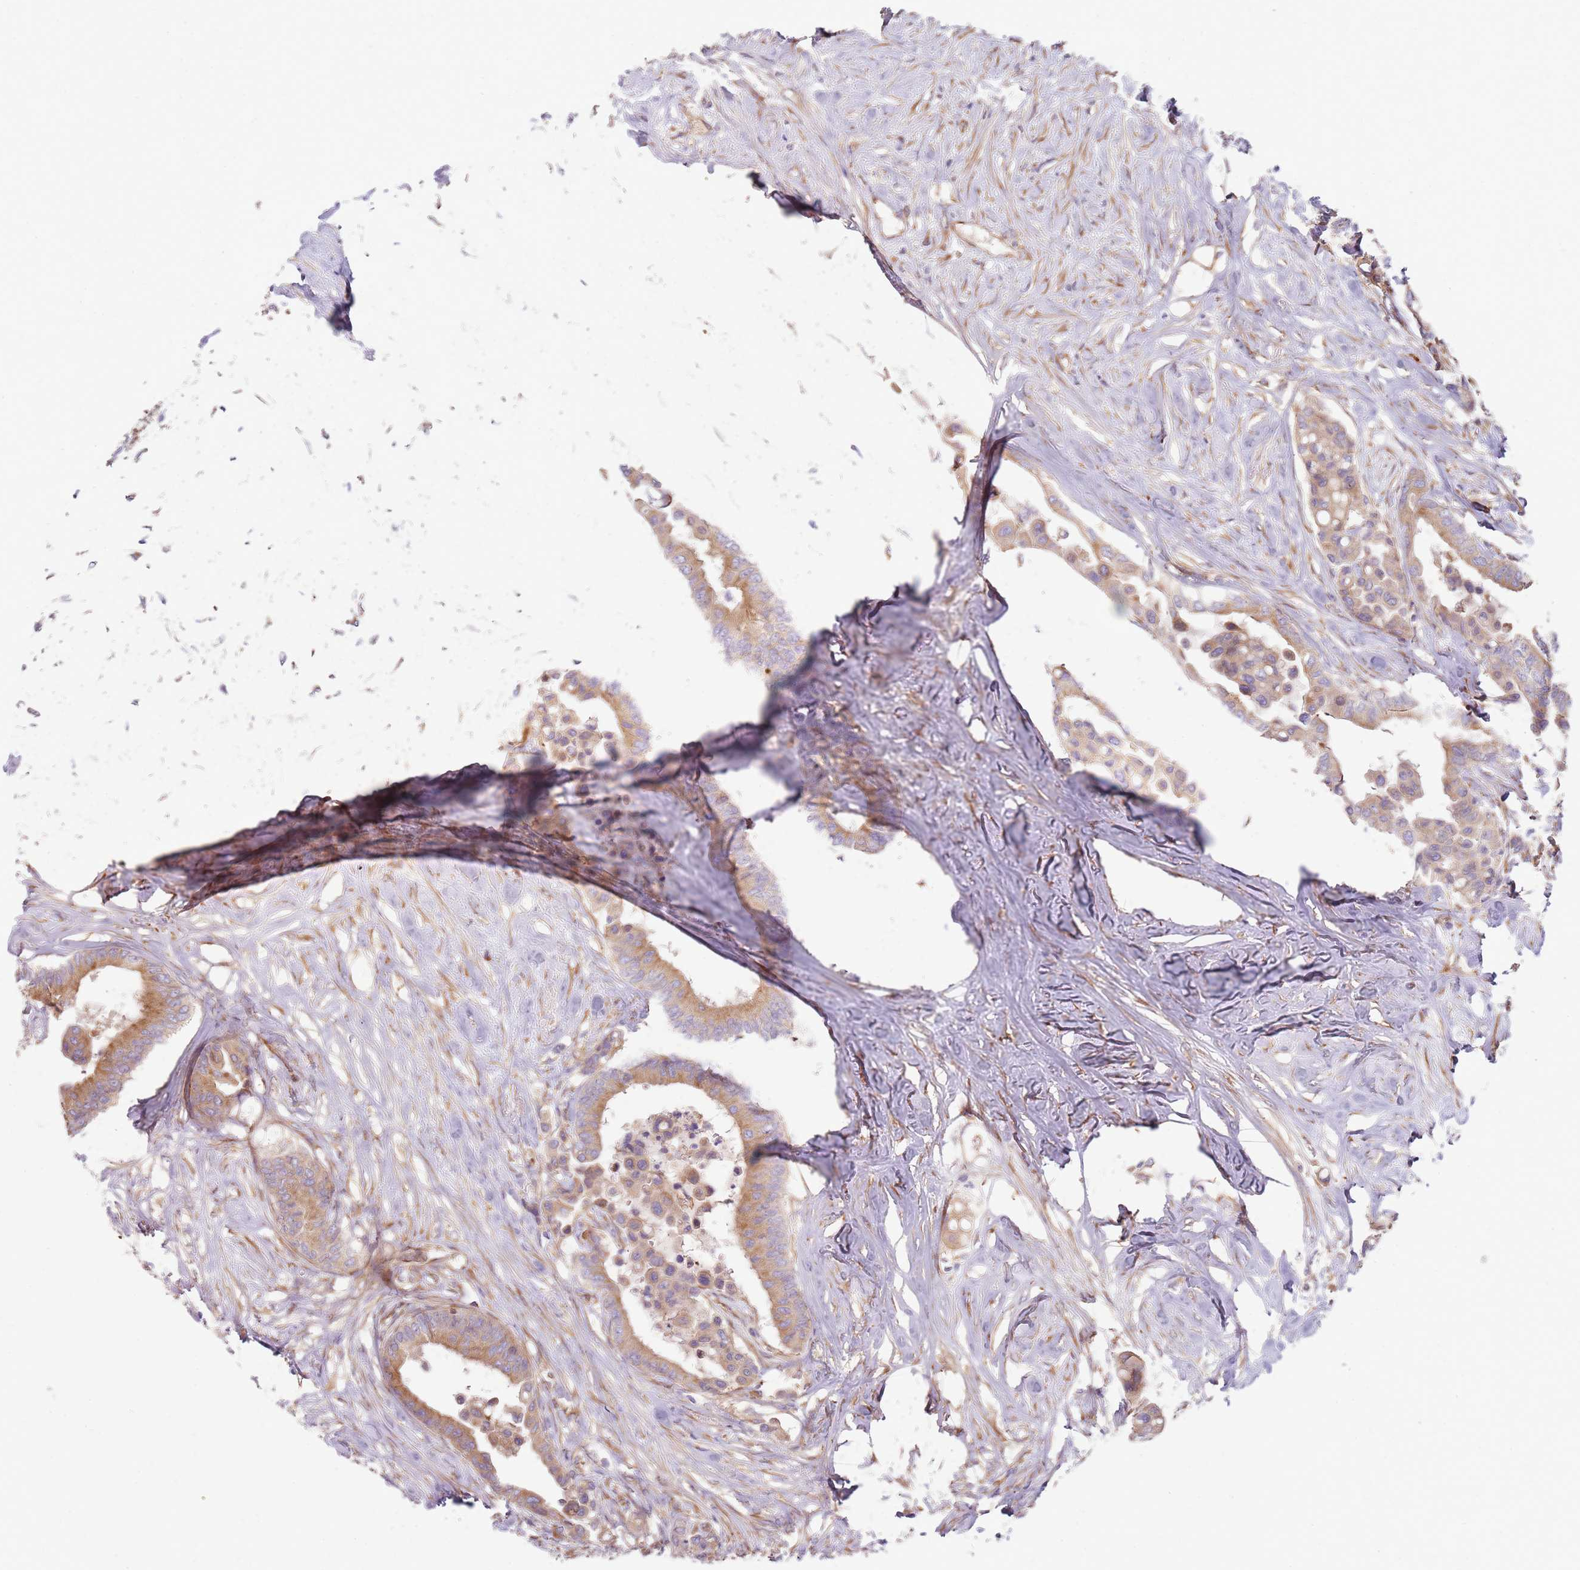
{"staining": {"intensity": "moderate", "quantity": ">75%", "location": "cytoplasmic/membranous"}, "tissue": "colorectal cancer", "cell_type": "Tumor cells", "image_type": "cancer", "snomed": [{"axis": "morphology", "description": "Normal tissue, NOS"}, {"axis": "morphology", "description": "Adenocarcinoma, NOS"}, {"axis": "topography", "description": "Colon"}], "caption": "Human colorectal adenocarcinoma stained for a protein (brown) reveals moderate cytoplasmic/membranous positive staining in approximately >75% of tumor cells.", "gene": "EMC1", "patient": {"sex": "male", "age": 82}}